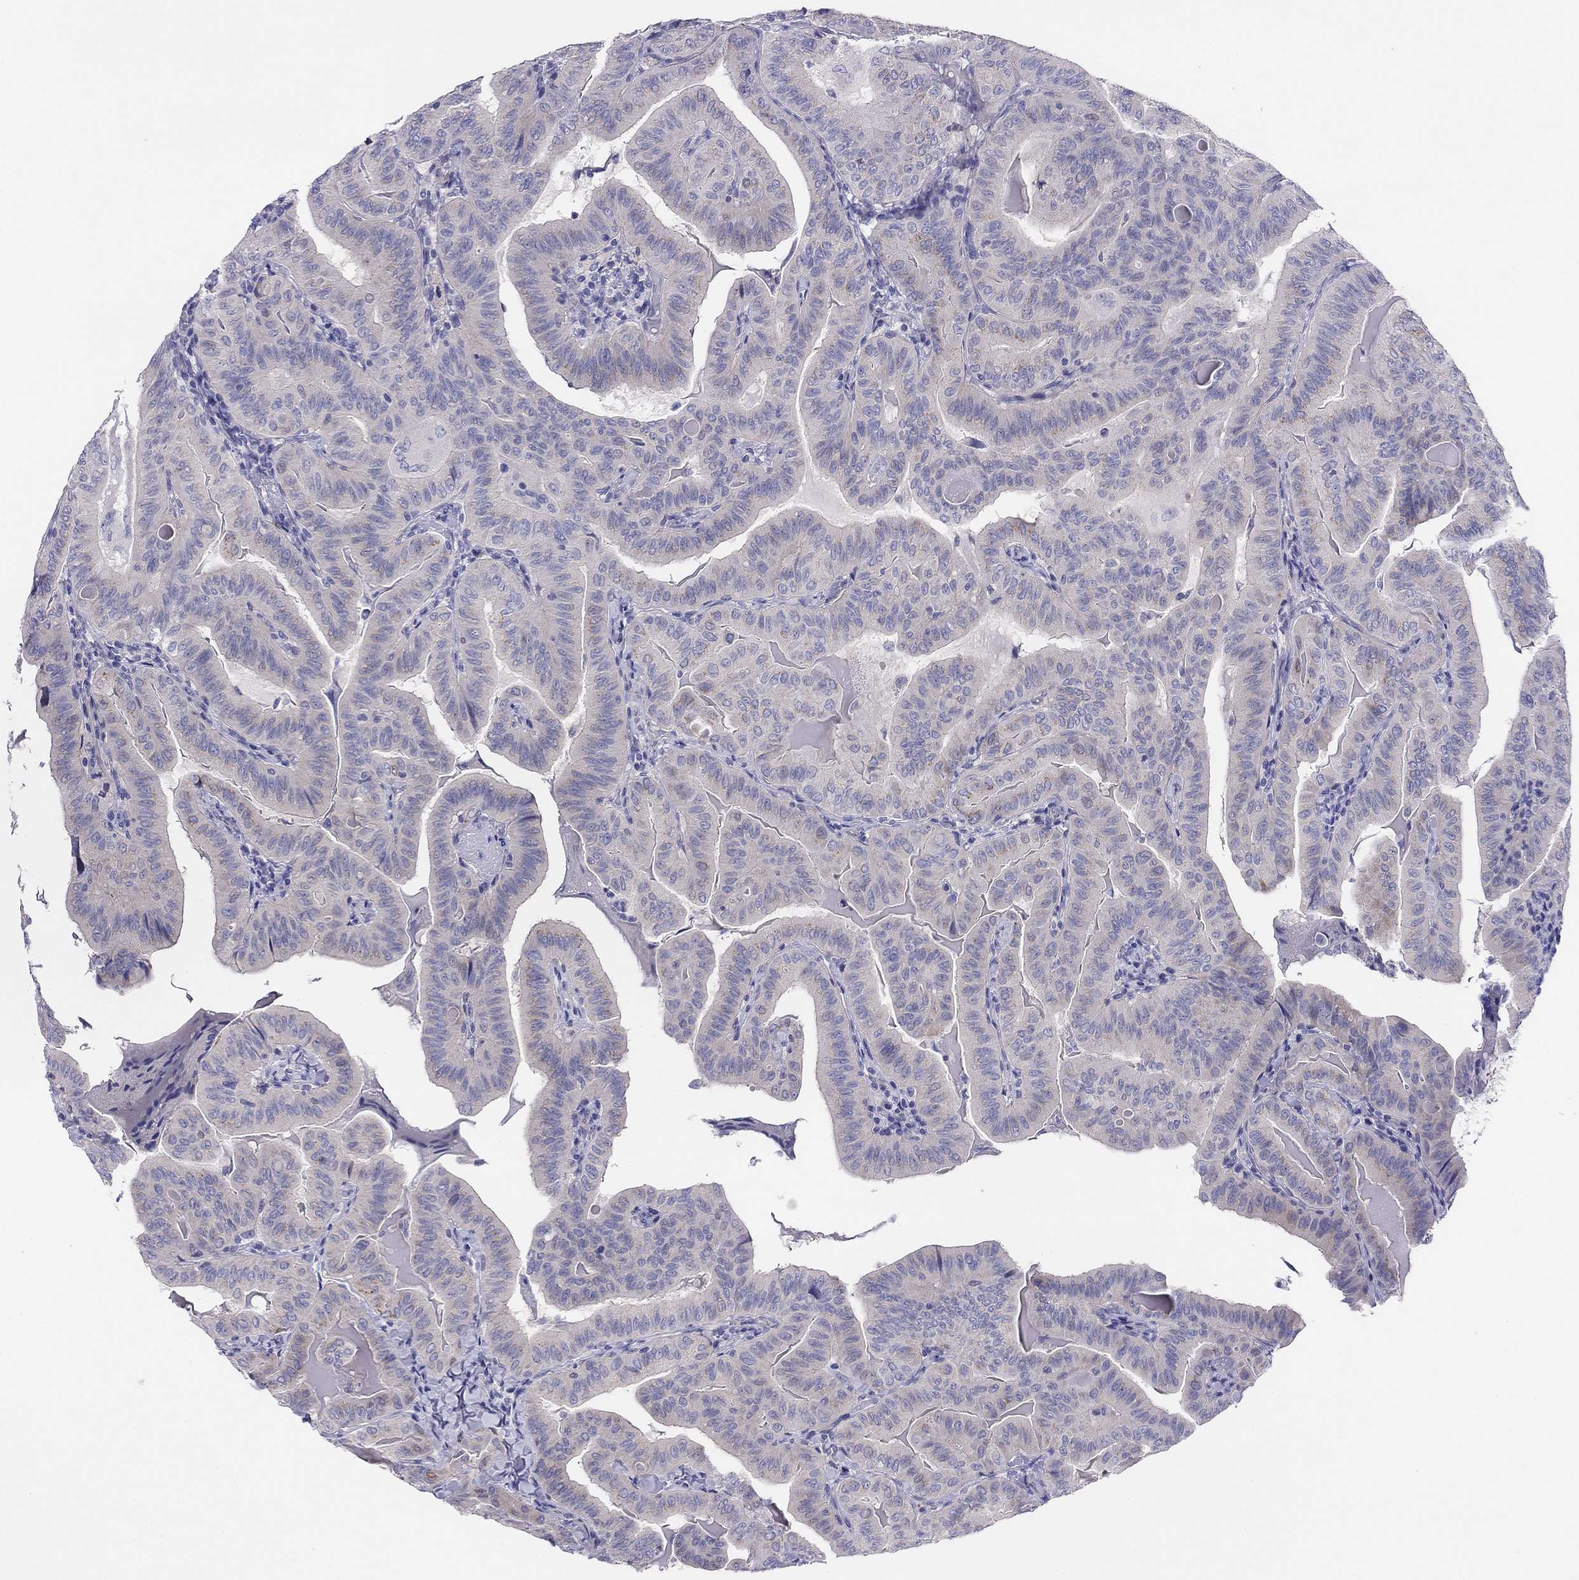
{"staining": {"intensity": "negative", "quantity": "none", "location": "none"}, "tissue": "thyroid cancer", "cell_type": "Tumor cells", "image_type": "cancer", "snomed": [{"axis": "morphology", "description": "Papillary adenocarcinoma, NOS"}, {"axis": "topography", "description": "Thyroid gland"}], "caption": "A histopathology image of human thyroid papillary adenocarcinoma is negative for staining in tumor cells.", "gene": "MGAT4C", "patient": {"sex": "female", "age": 68}}